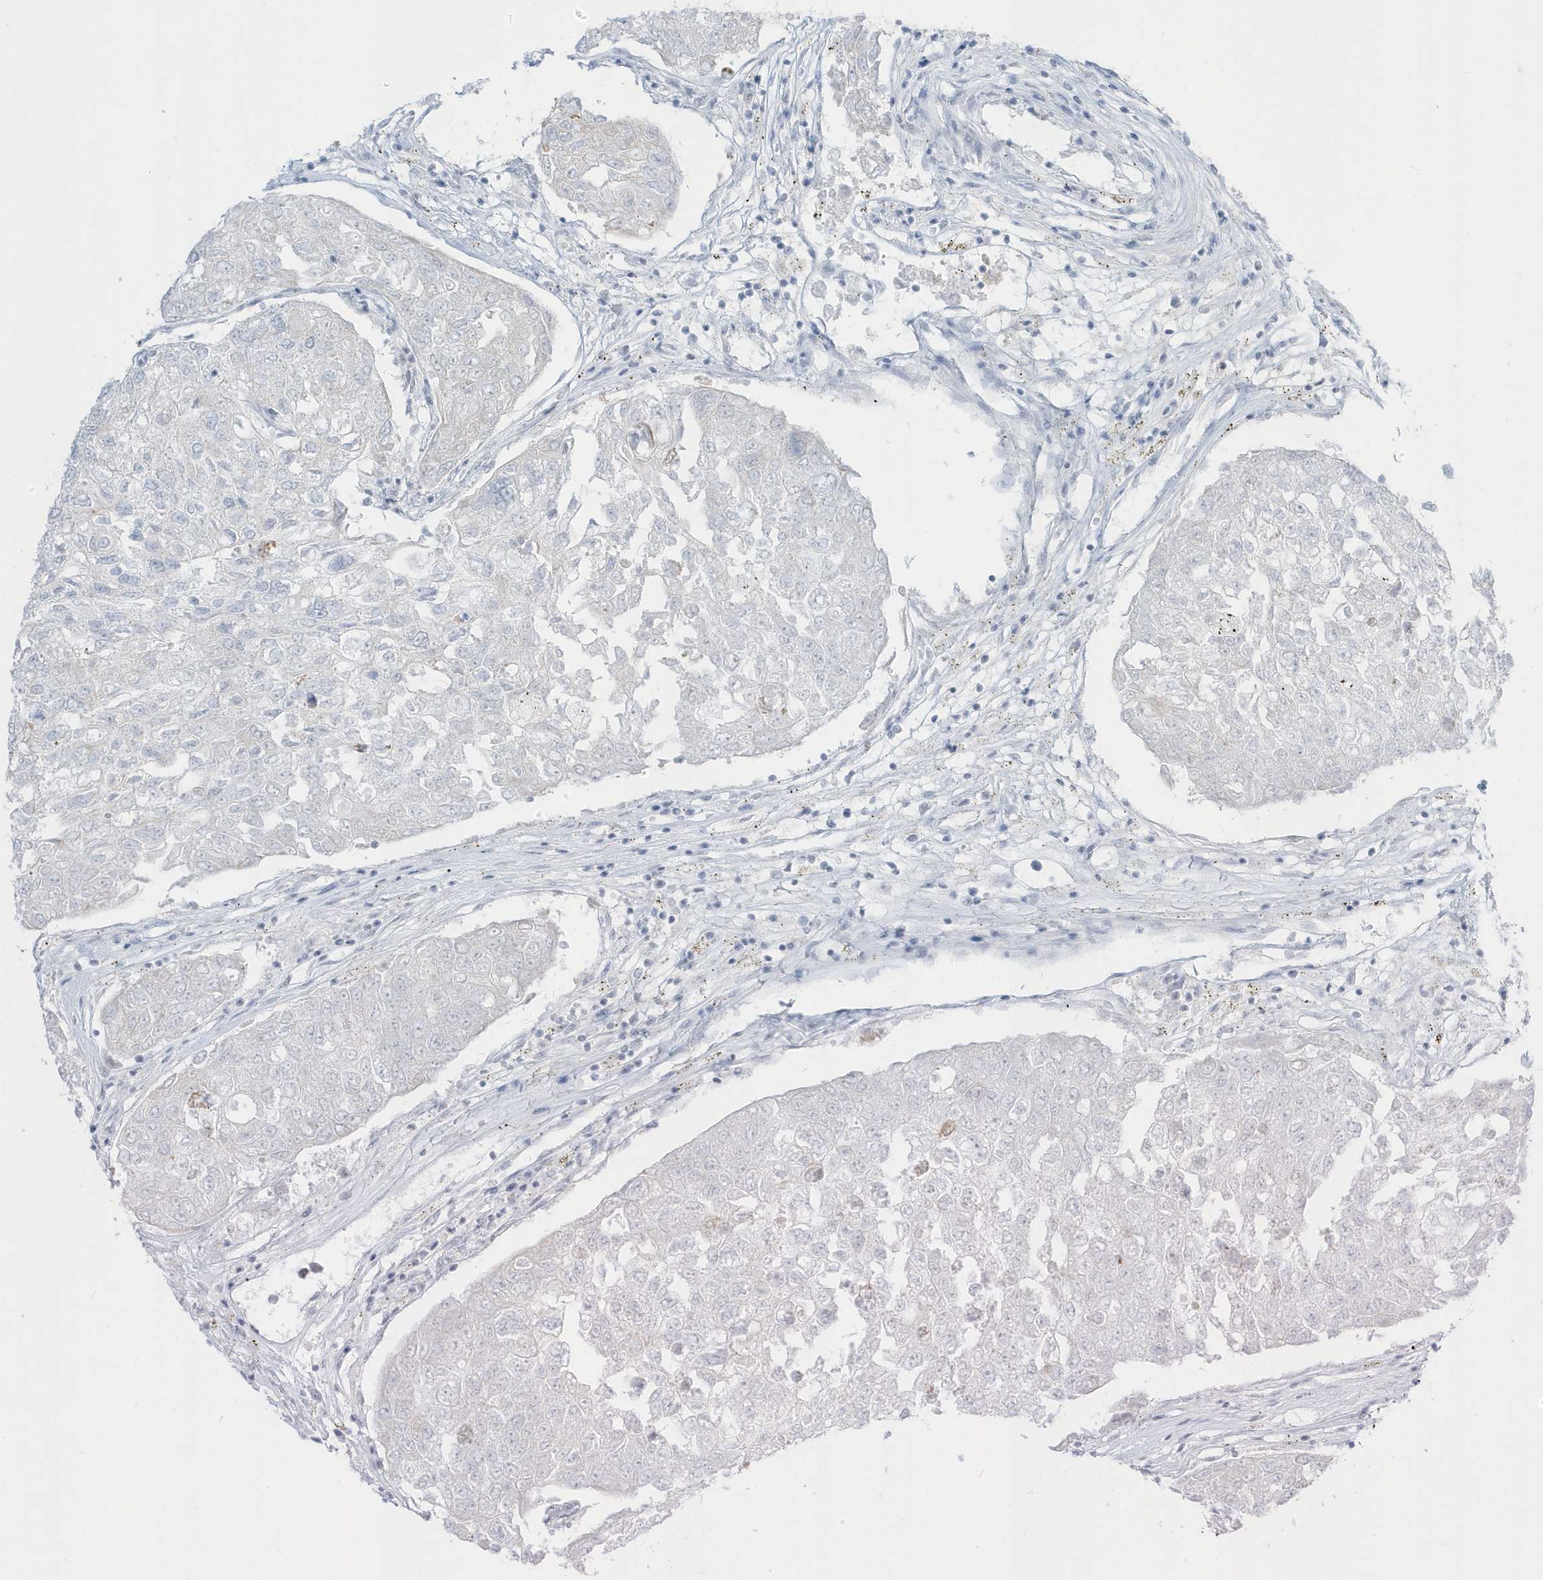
{"staining": {"intensity": "moderate", "quantity": "25%-75%", "location": "nuclear"}, "tissue": "urothelial cancer", "cell_type": "Tumor cells", "image_type": "cancer", "snomed": [{"axis": "morphology", "description": "Urothelial carcinoma, High grade"}, {"axis": "topography", "description": "Lymph node"}, {"axis": "topography", "description": "Urinary bladder"}], "caption": "DAB (3,3'-diaminobenzidine) immunohistochemical staining of human urothelial carcinoma (high-grade) demonstrates moderate nuclear protein staining in about 25%-75% of tumor cells.", "gene": "PLEKHN1", "patient": {"sex": "male", "age": 51}}